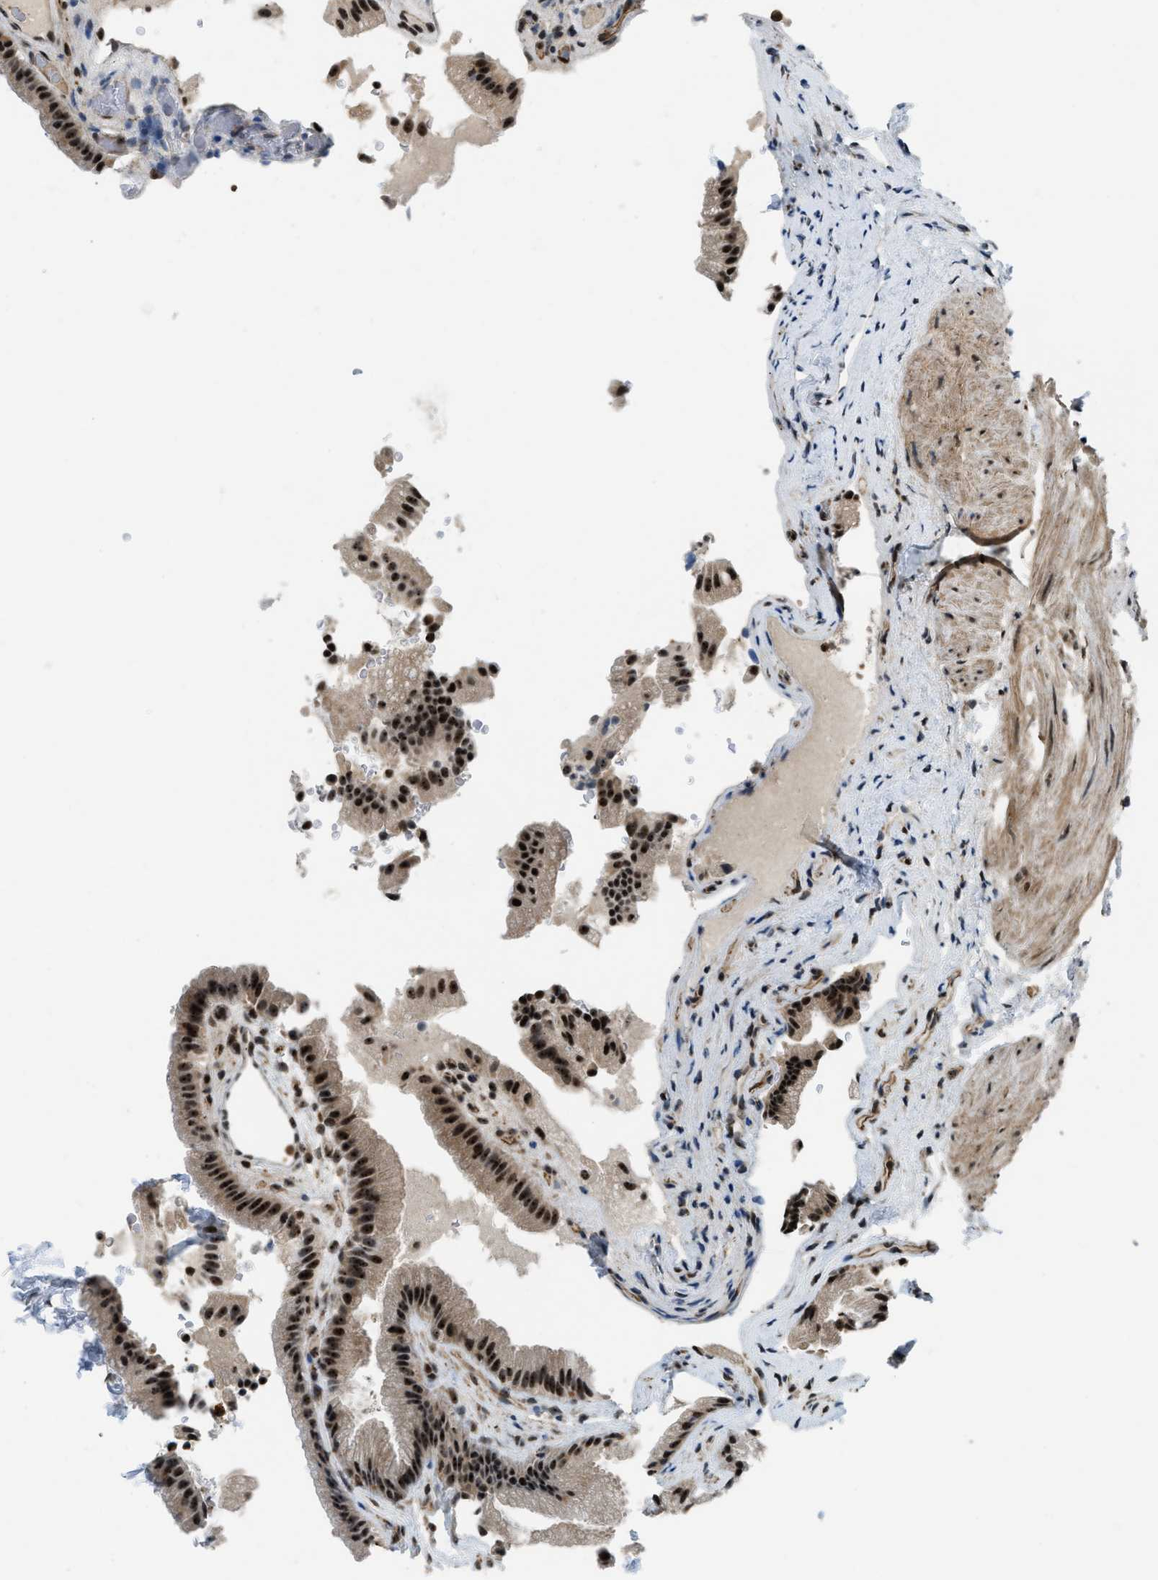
{"staining": {"intensity": "strong", "quantity": ">75%", "location": "nuclear"}, "tissue": "gallbladder", "cell_type": "Glandular cells", "image_type": "normal", "snomed": [{"axis": "morphology", "description": "Normal tissue, NOS"}, {"axis": "topography", "description": "Gallbladder"}], "caption": "Gallbladder stained with IHC displays strong nuclear staining in about >75% of glandular cells. Immunohistochemistry stains the protein in brown and the nuclei are stained blue.", "gene": "E2F1", "patient": {"sex": "male", "age": 49}}